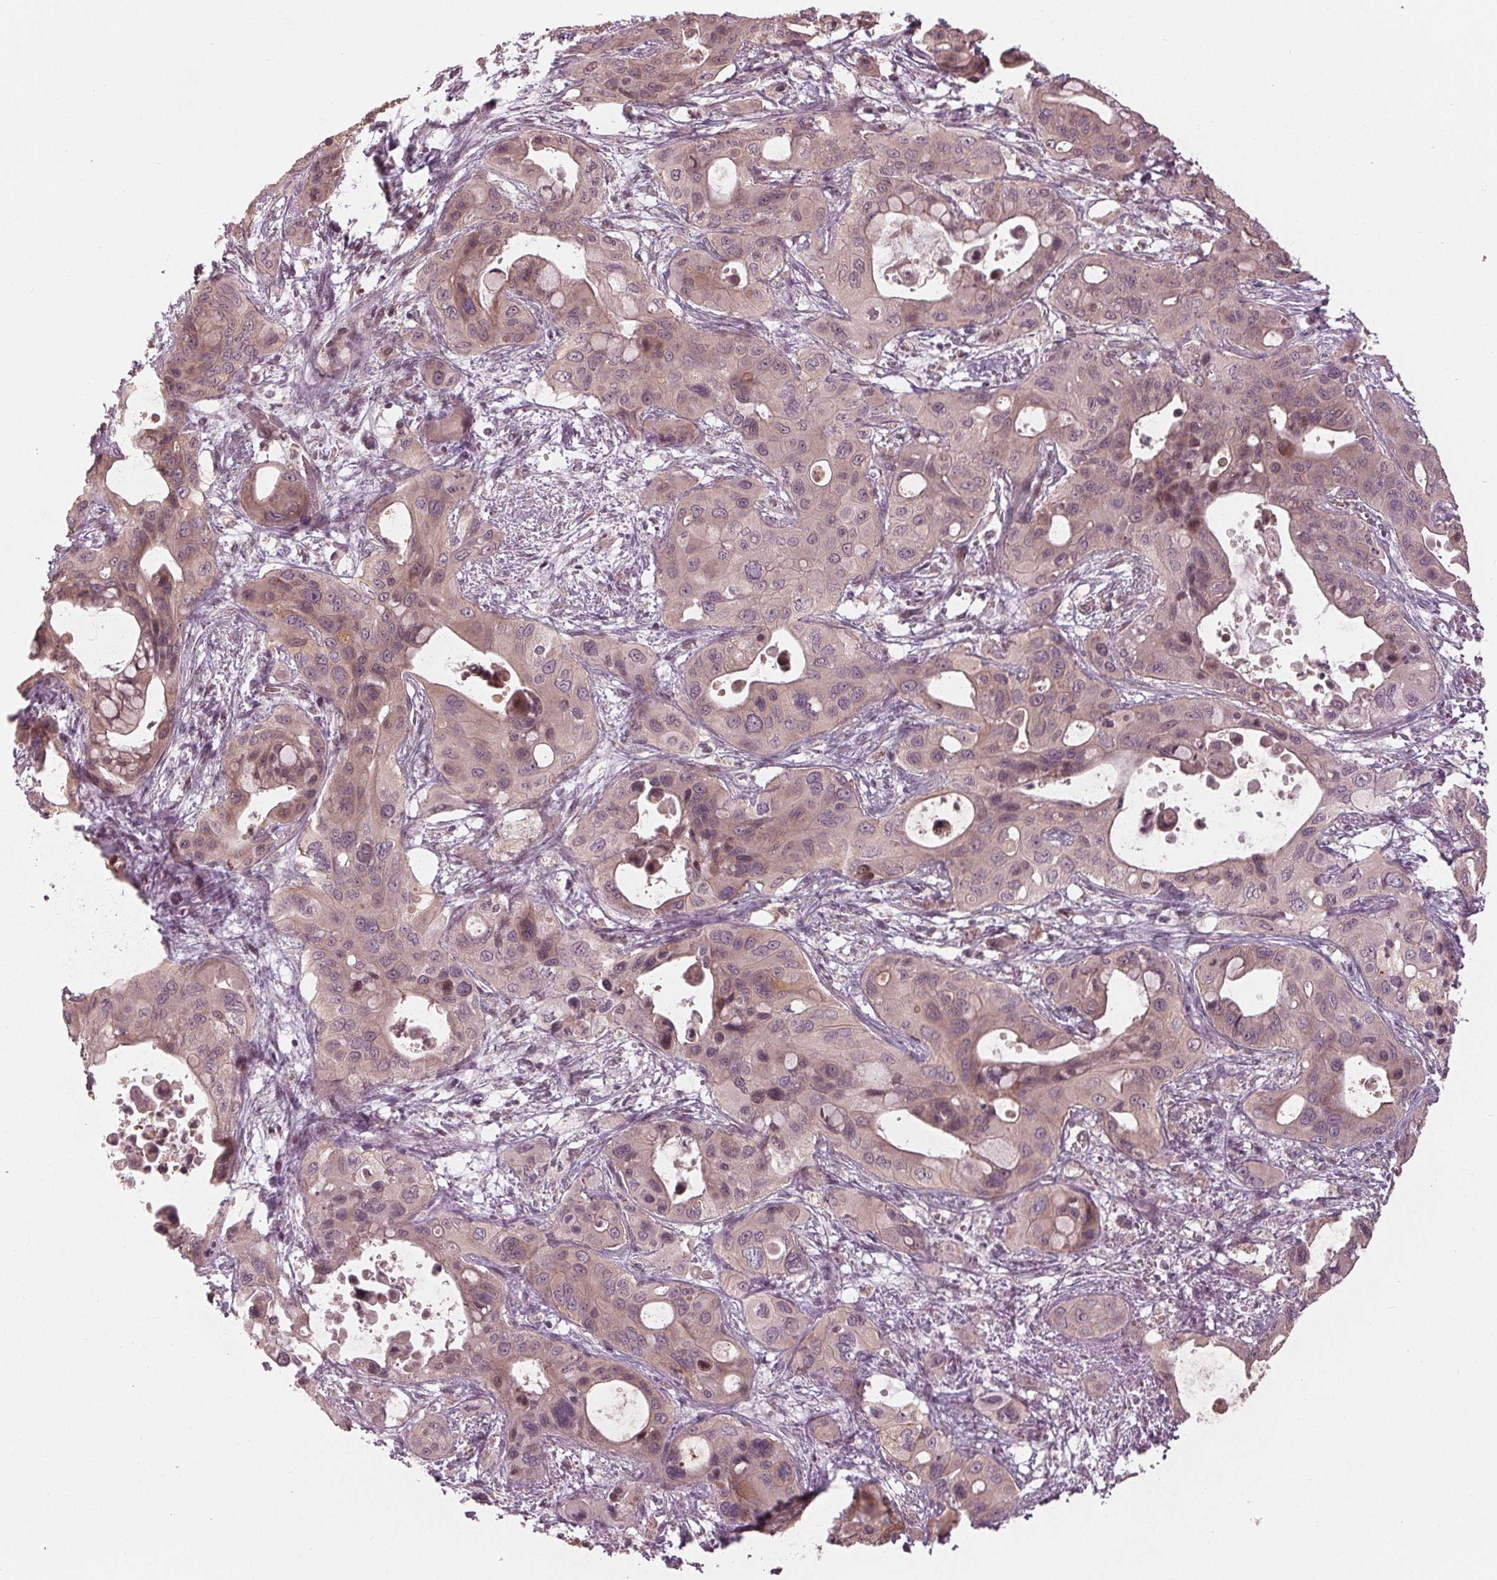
{"staining": {"intensity": "weak", "quantity": "<25%", "location": "cytoplasmic/membranous,nuclear"}, "tissue": "pancreatic cancer", "cell_type": "Tumor cells", "image_type": "cancer", "snomed": [{"axis": "morphology", "description": "Adenocarcinoma, NOS"}, {"axis": "topography", "description": "Pancreas"}], "caption": "The immunohistochemistry photomicrograph has no significant positivity in tumor cells of pancreatic cancer (adenocarcinoma) tissue. (DAB immunohistochemistry visualized using brightfield microscopy, high magnification).", "gene": "ZNF471", "patient": {"sex": "male", "age": 71}}